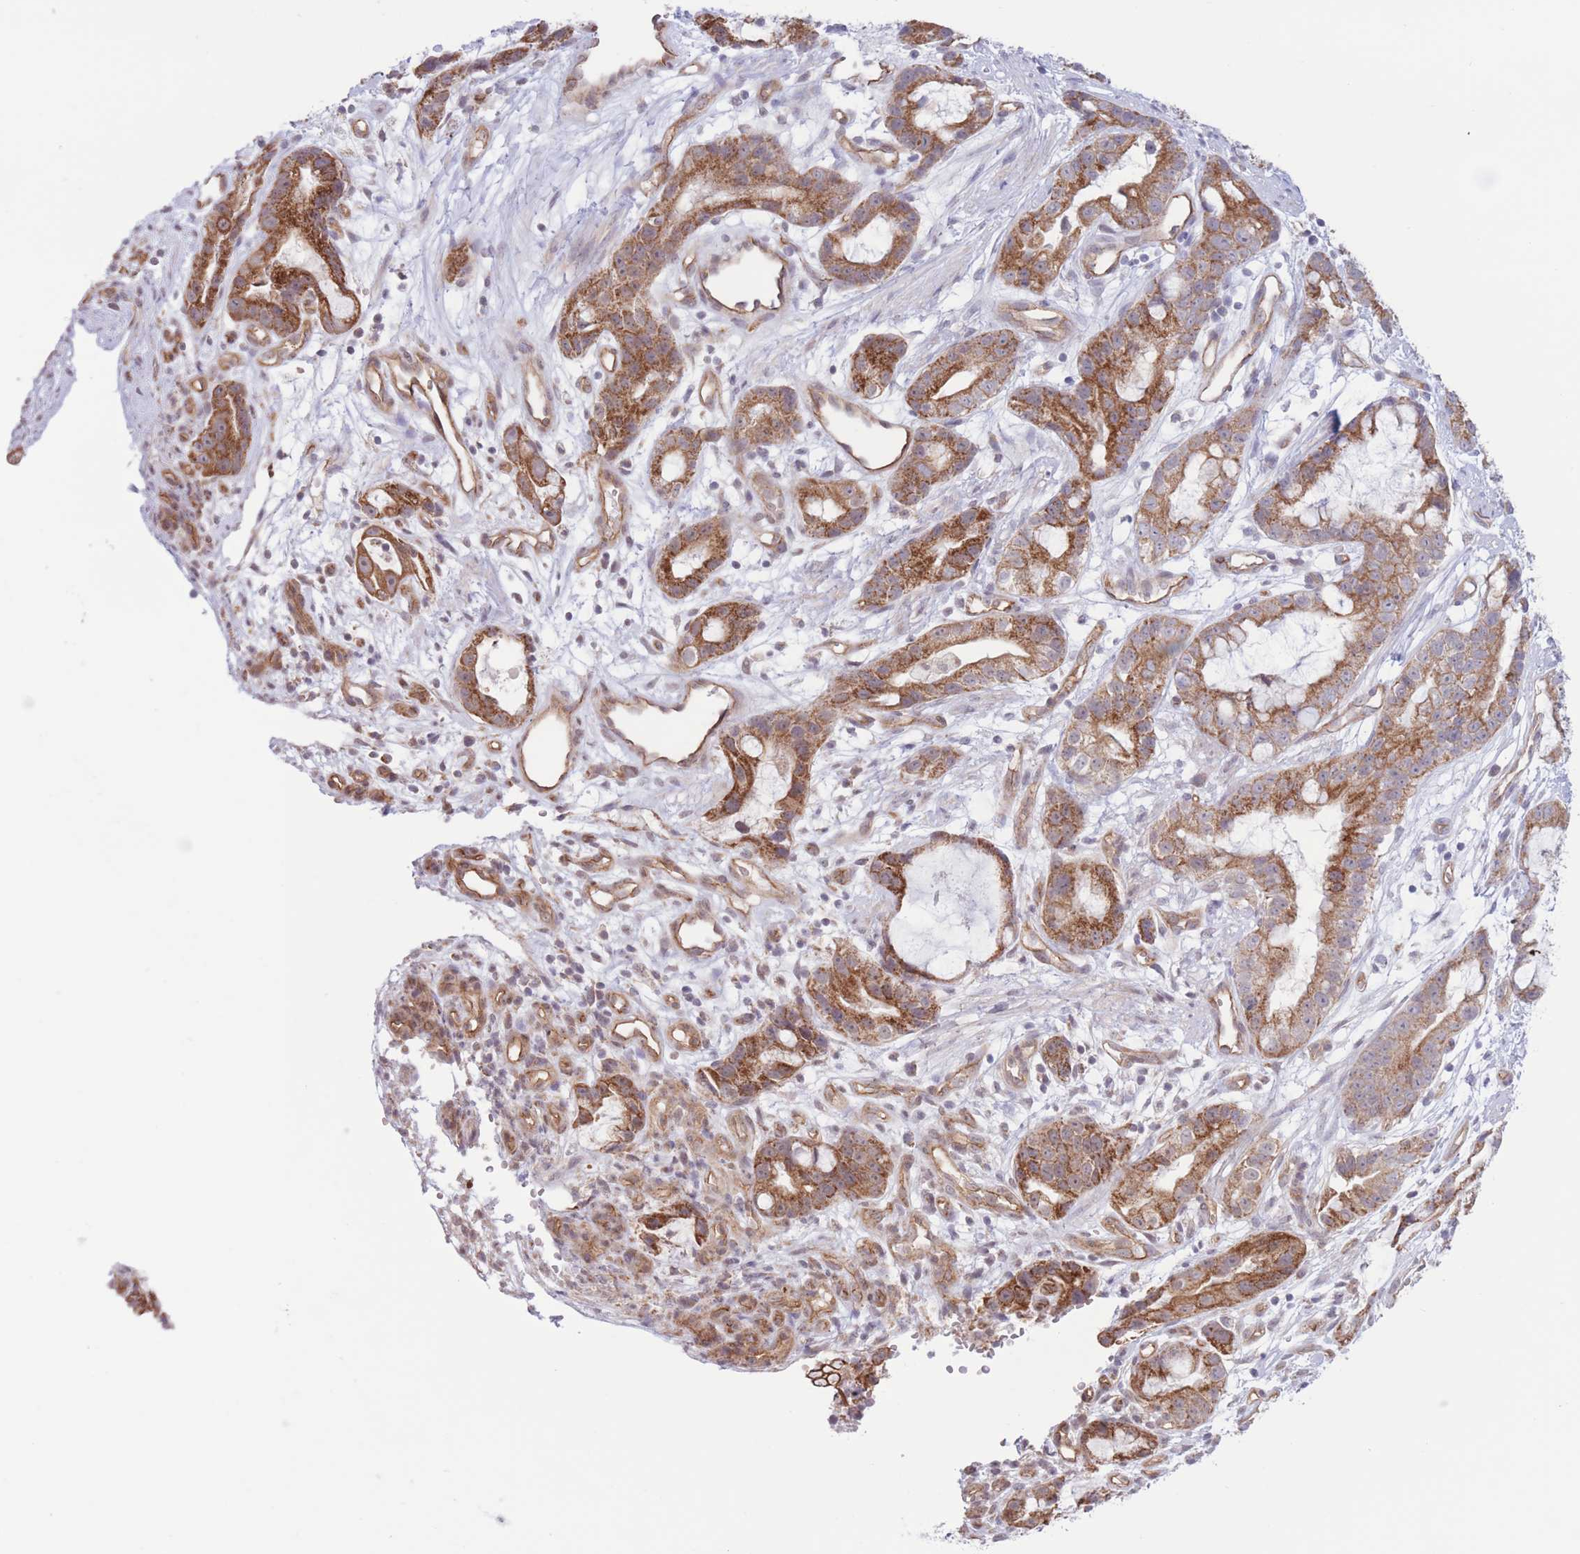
{"staining": {"intensity": "moderate", "quantity": ">75%", "location": "cytoplasmic/membranous"}, "tissue": "stomach cancer", "cell_type": "Tumor cells", "image_type": "cancer", "snomed": [{"axis": "morphology", "description": "Adenocarcinoma, NOS"}, {"axis": "topography", "description": "Stomach"}], "caption": "Tumor cells show medium levels of moderate cytoplasmic/membranous positivity in about >75% of cells in adenocarcinoma (stomach).", "gene": "MRPS31", "patient": {"sex": "male", "age": 55}}